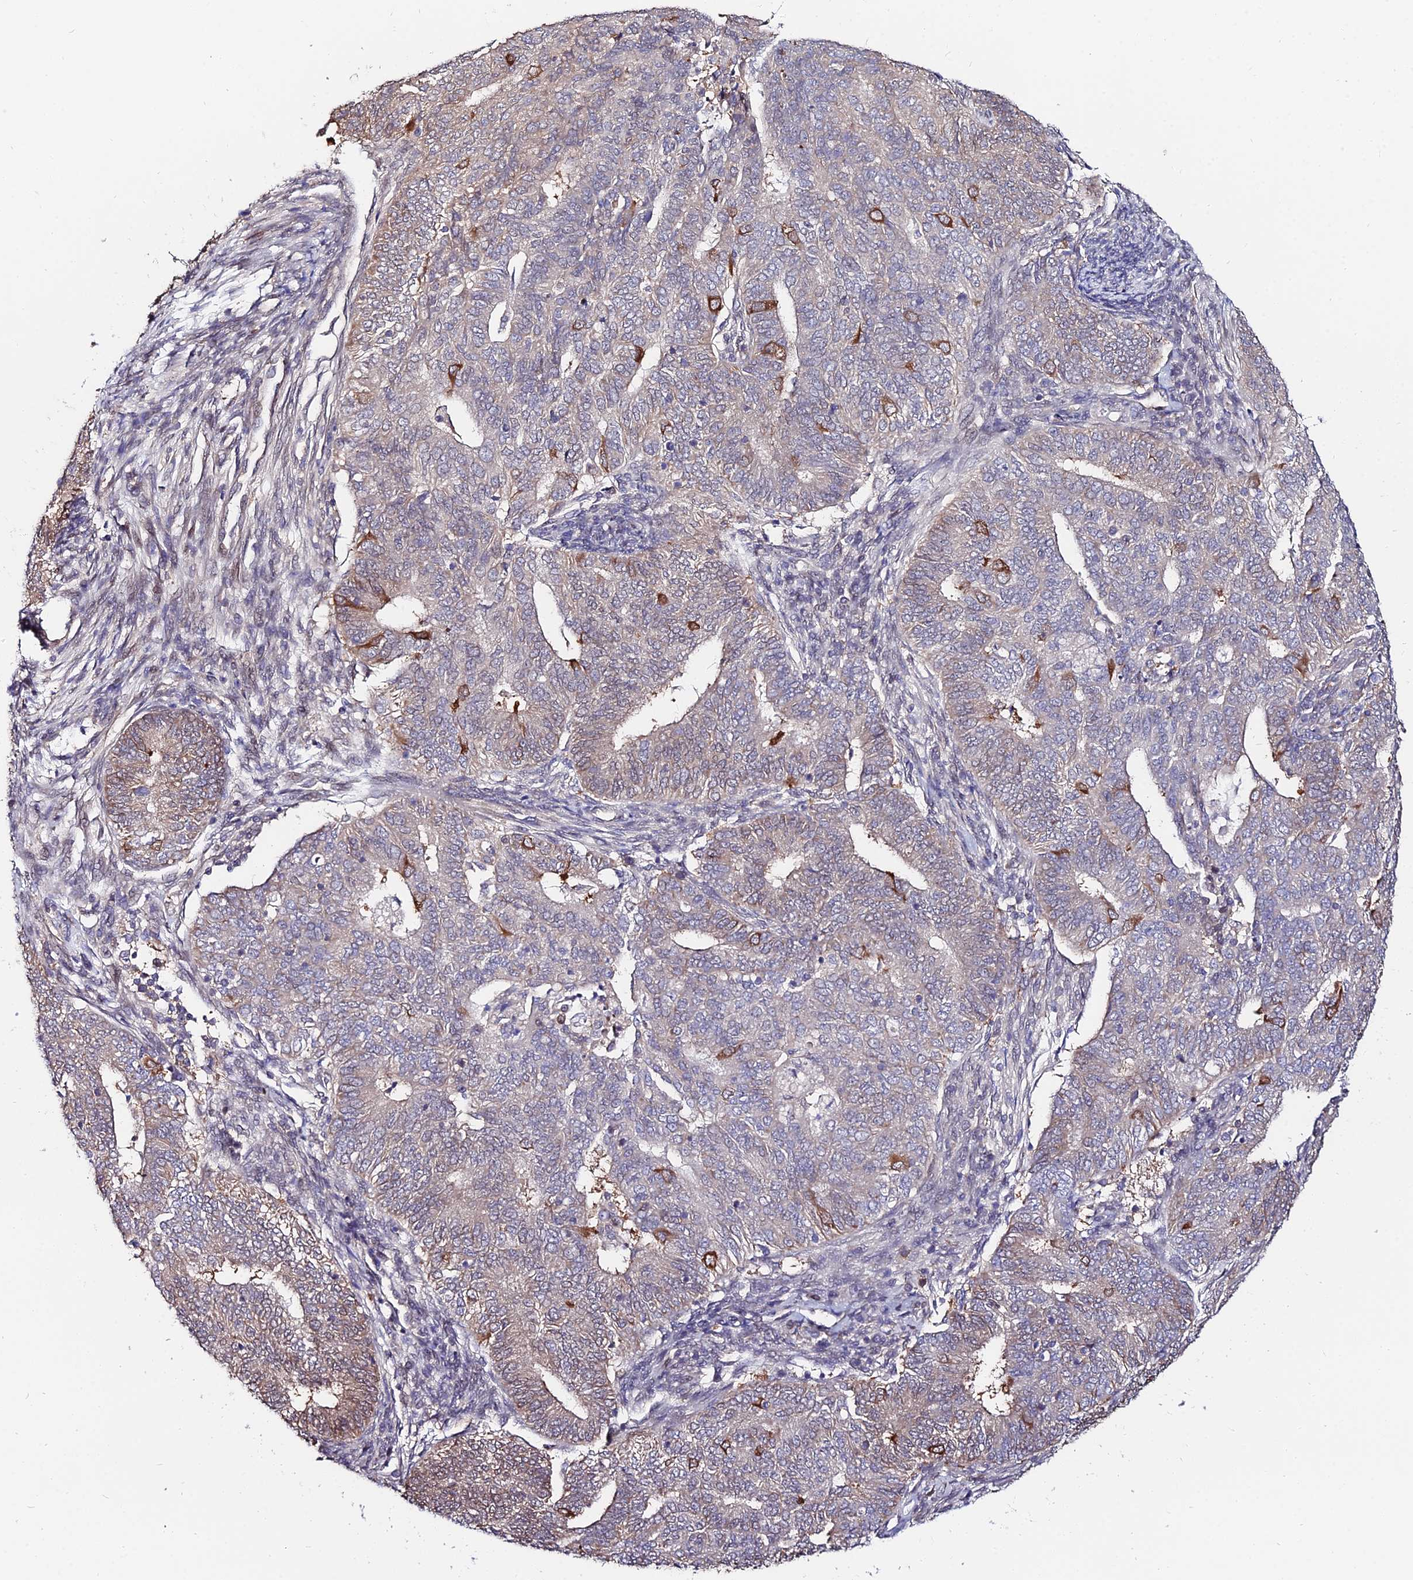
{"staining": {"intensity": "strong", "quantity": "<25%", "location": "cytoplasmic/membranous"}, "tissue": "endometrial cancer", "cell_type": "Tumor cells", "image_type": "cancer", "snomed": [{"axis": "morphology", "description": "Adenocarcinoma, NOS"}, {"axis": "topography", "description": "Endometrium"}], "caption": "This micrograph reveals immunohistochemistry staining of human endometrial cancer (adenocarcinoma), with medium strong cytoplasmic/membranous expression in about <25% of tumor cells.", "gene": "INPP4A", "patient": {"sex": "female", "age": 62}}